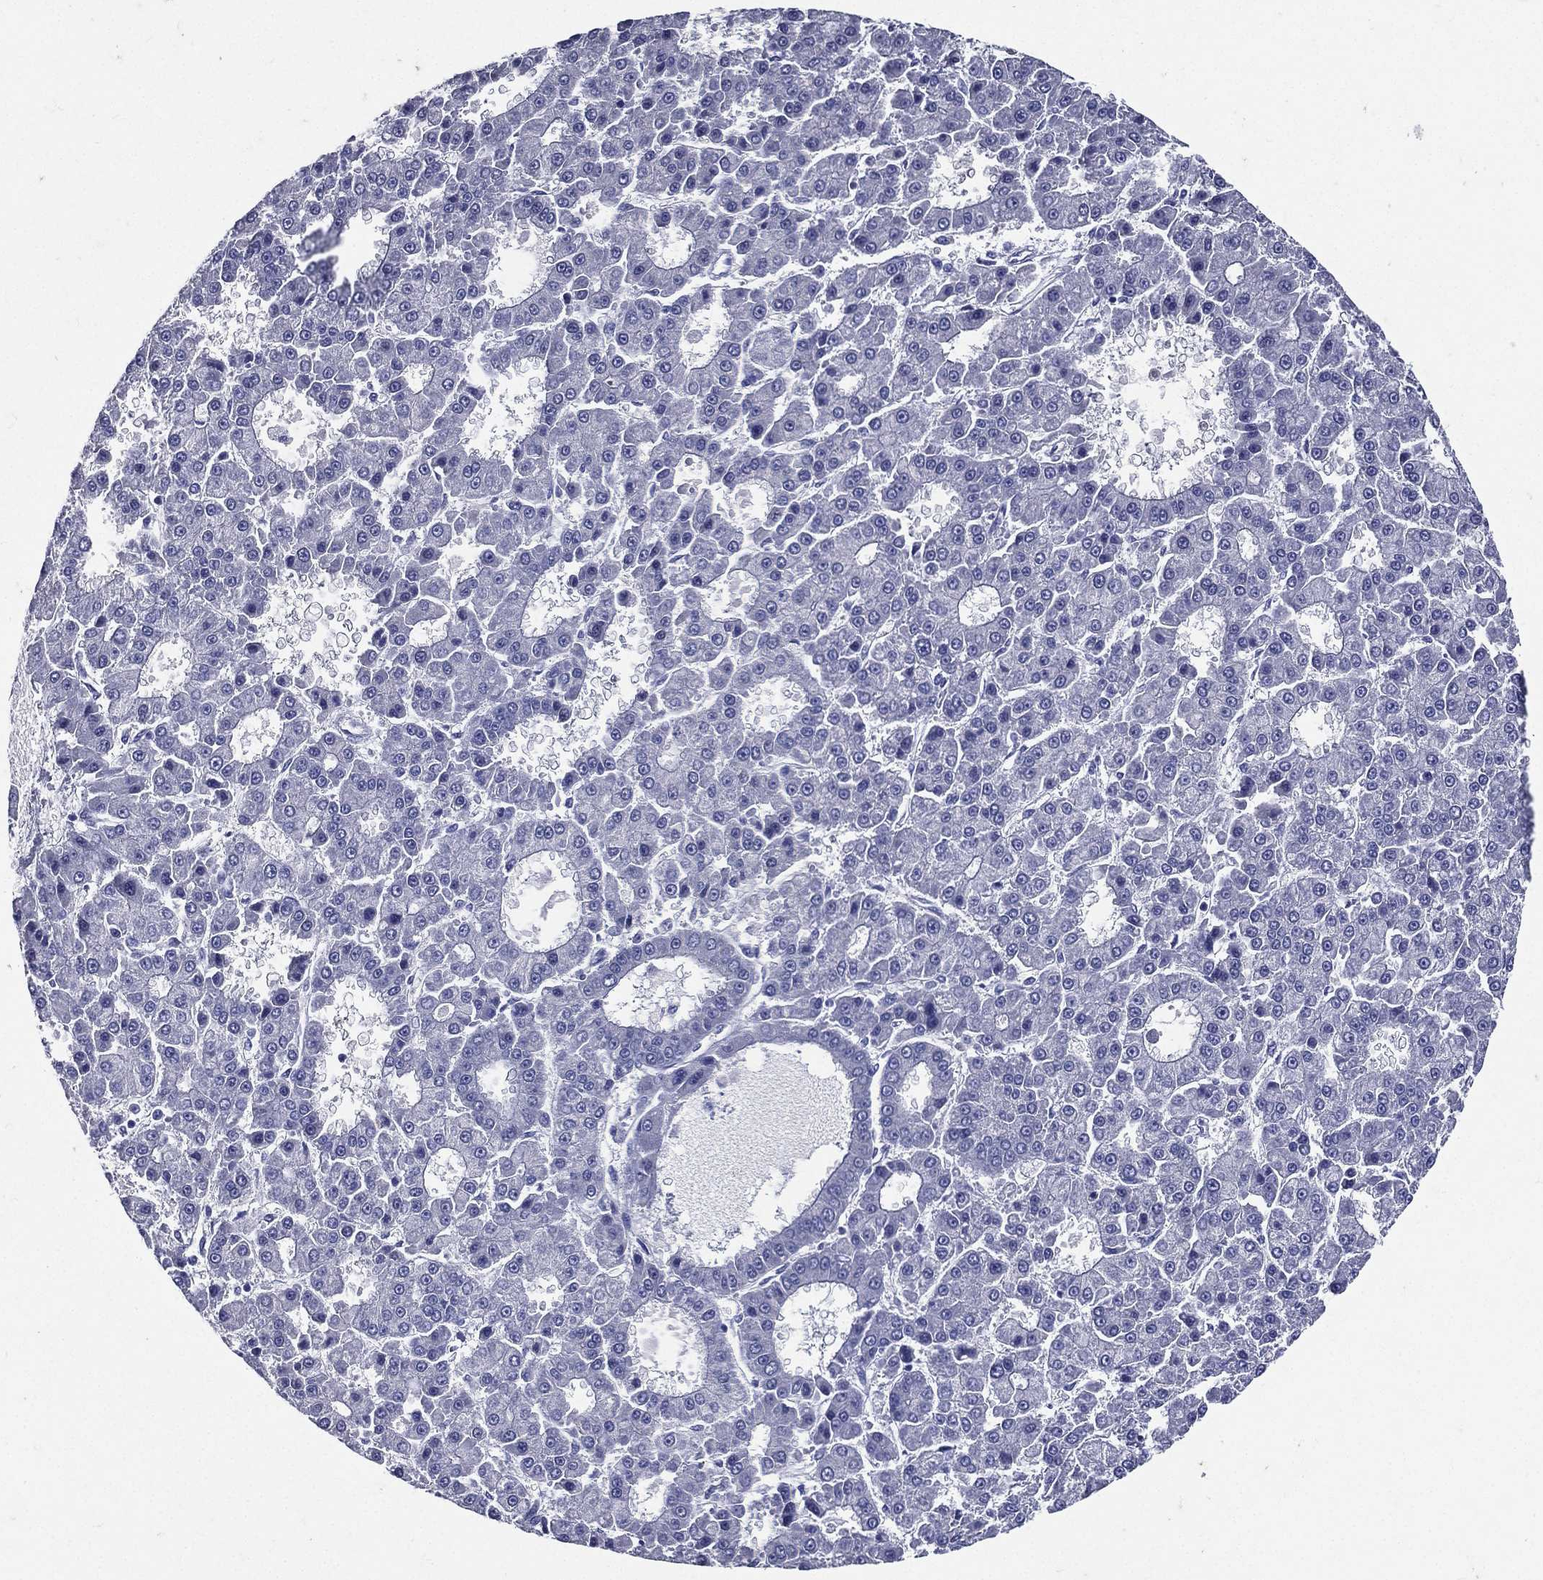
{"staining": {"intensity": "negative", "quantity": "none", "location": "none"}, "tissue": "liver cancer", "cell_type": "Tumor cells", "image_type": "cancer", "snomed": [{"axis": "morphology", "description": "Carcinoma, Hepatocellular, NOS"}, {"axis": "topography", "description": "Liver"}], "caption": "Tumor cells are negative for brown protein staining in liver hepatocellular carcinoma. The staining was performed using DAB (3,3'-diaminobenzidine) to visualize the protein expression in brown, while the nuclei were stained in blue with hematoxylin (Magnification: 20x).", "gene": "TGM1", "patient": {"sex": "male", "age": 70}}